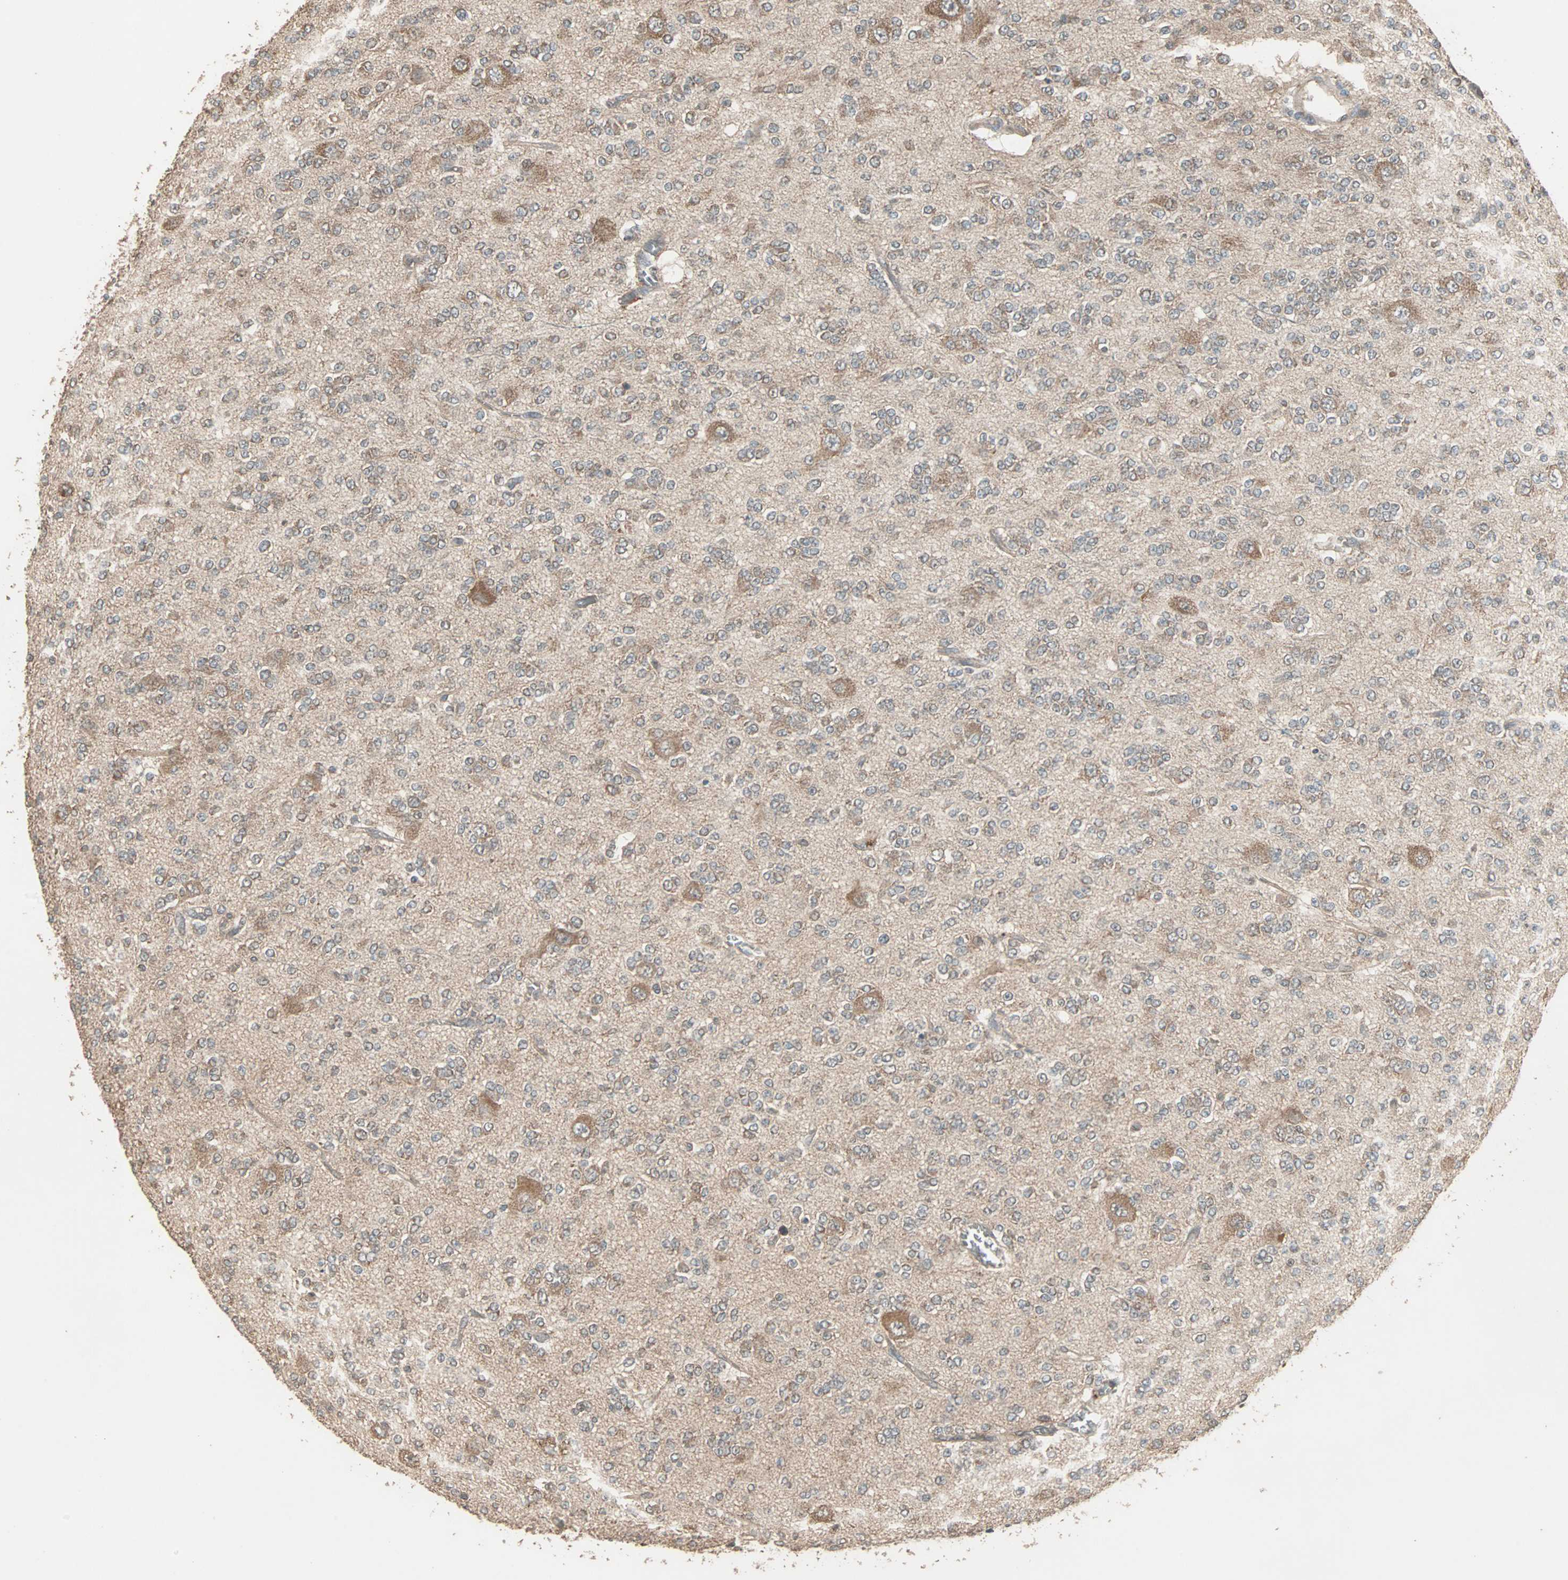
{"staining": {"intensity": "moderate", "quantity": ">75%", "location": "cytoplasmic/membranous"}, "tissue": "glioma", "cell_type": "Tumor cells", "image_type": "cancer", "snomed": [{"axis": "morphology", "description": "Glioma, malignant, Low grade"}, {"axis": "topography", "description": "Brain"}], "caption": "A brown stain shows moderate cytoplasmic/membranous positivity of a protein in malignant low-grade glioma tumor cells. (DAB (3,3'-diaminobenzidine) IHC, brown staining for protein, blue staining for nuclei).", "gene": "UBAC1", "patient": {"sex": "male", "age": 38}}